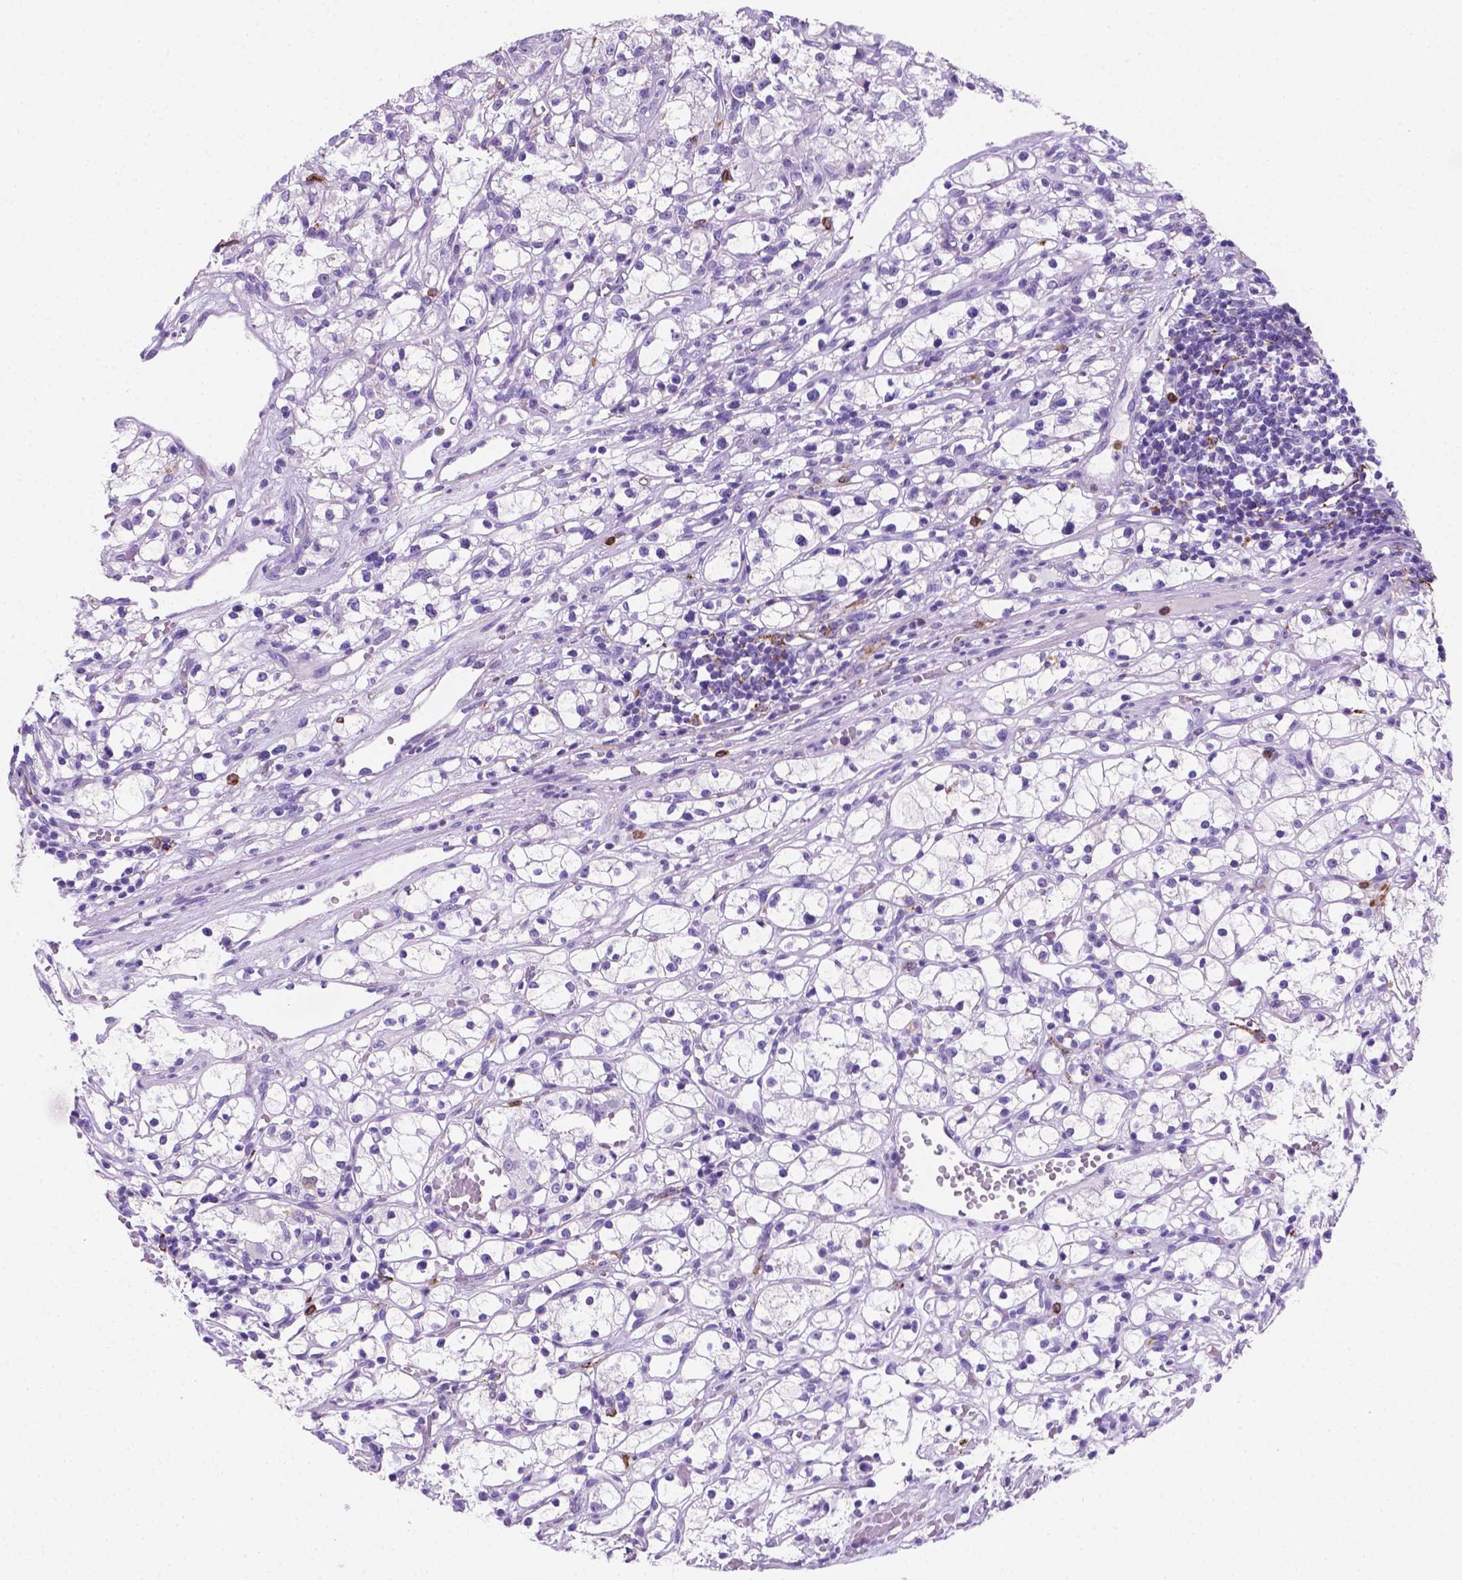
{"staining": {"intensity": "negative", "quantity": "none", "location": "none"}, "tissue": "renal cancer", "cell_type": "Tumor cells", "image_type": "cancer", "snomed": [{"axis": "morphology", "description": "Adenocarcinoma, NOS"}, {"axis": "topography", "description": "Kidney"}], "caption": "Tumor cells show no significant protein expression in adenocarcinoma (renal).", "gene": "MACF1", "patient": {"sex": "female", "age": 59}}